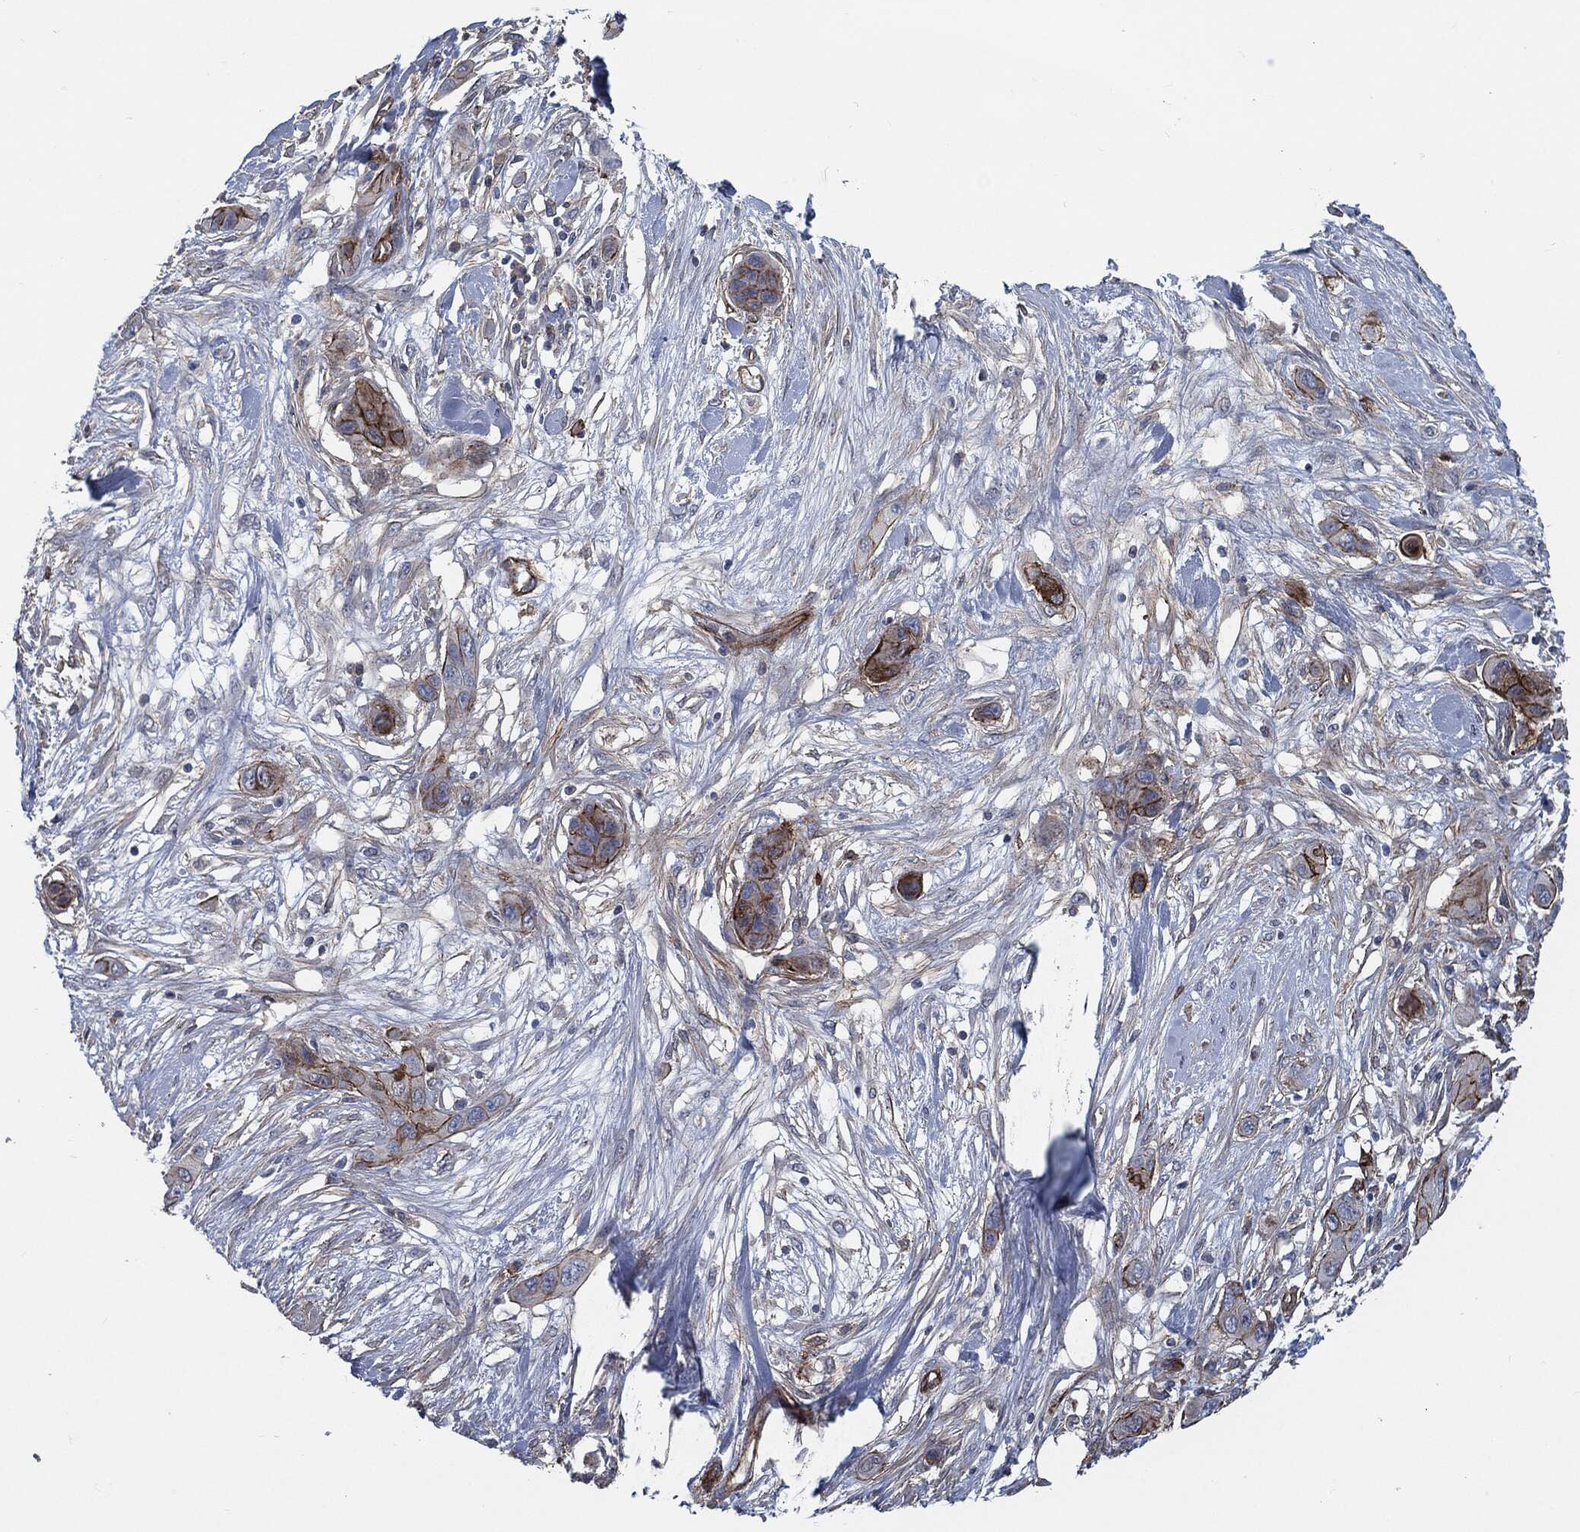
{"staining": {"intensity": "strong", "quantity": "25%-75%", "location": "cytoplasmic/membranous"}, "tissue": "skin cancer", "cell_type": "Tumor cells", "image_type": "cancer", "snomed": [{"axis": "morphology", "description": "Squamous cell carcinoma, NOS"}, {"axis": "topography", "description": "Skin"}], "caption": "Protein analysis of squamous cell carcinoma (skin) tissue displays strong cytoplasmic/membranous positivity in approximately 25%-75% of tumor cells.", "gene": "SVIL", "patient": {"sex": "male", "age": 79}}